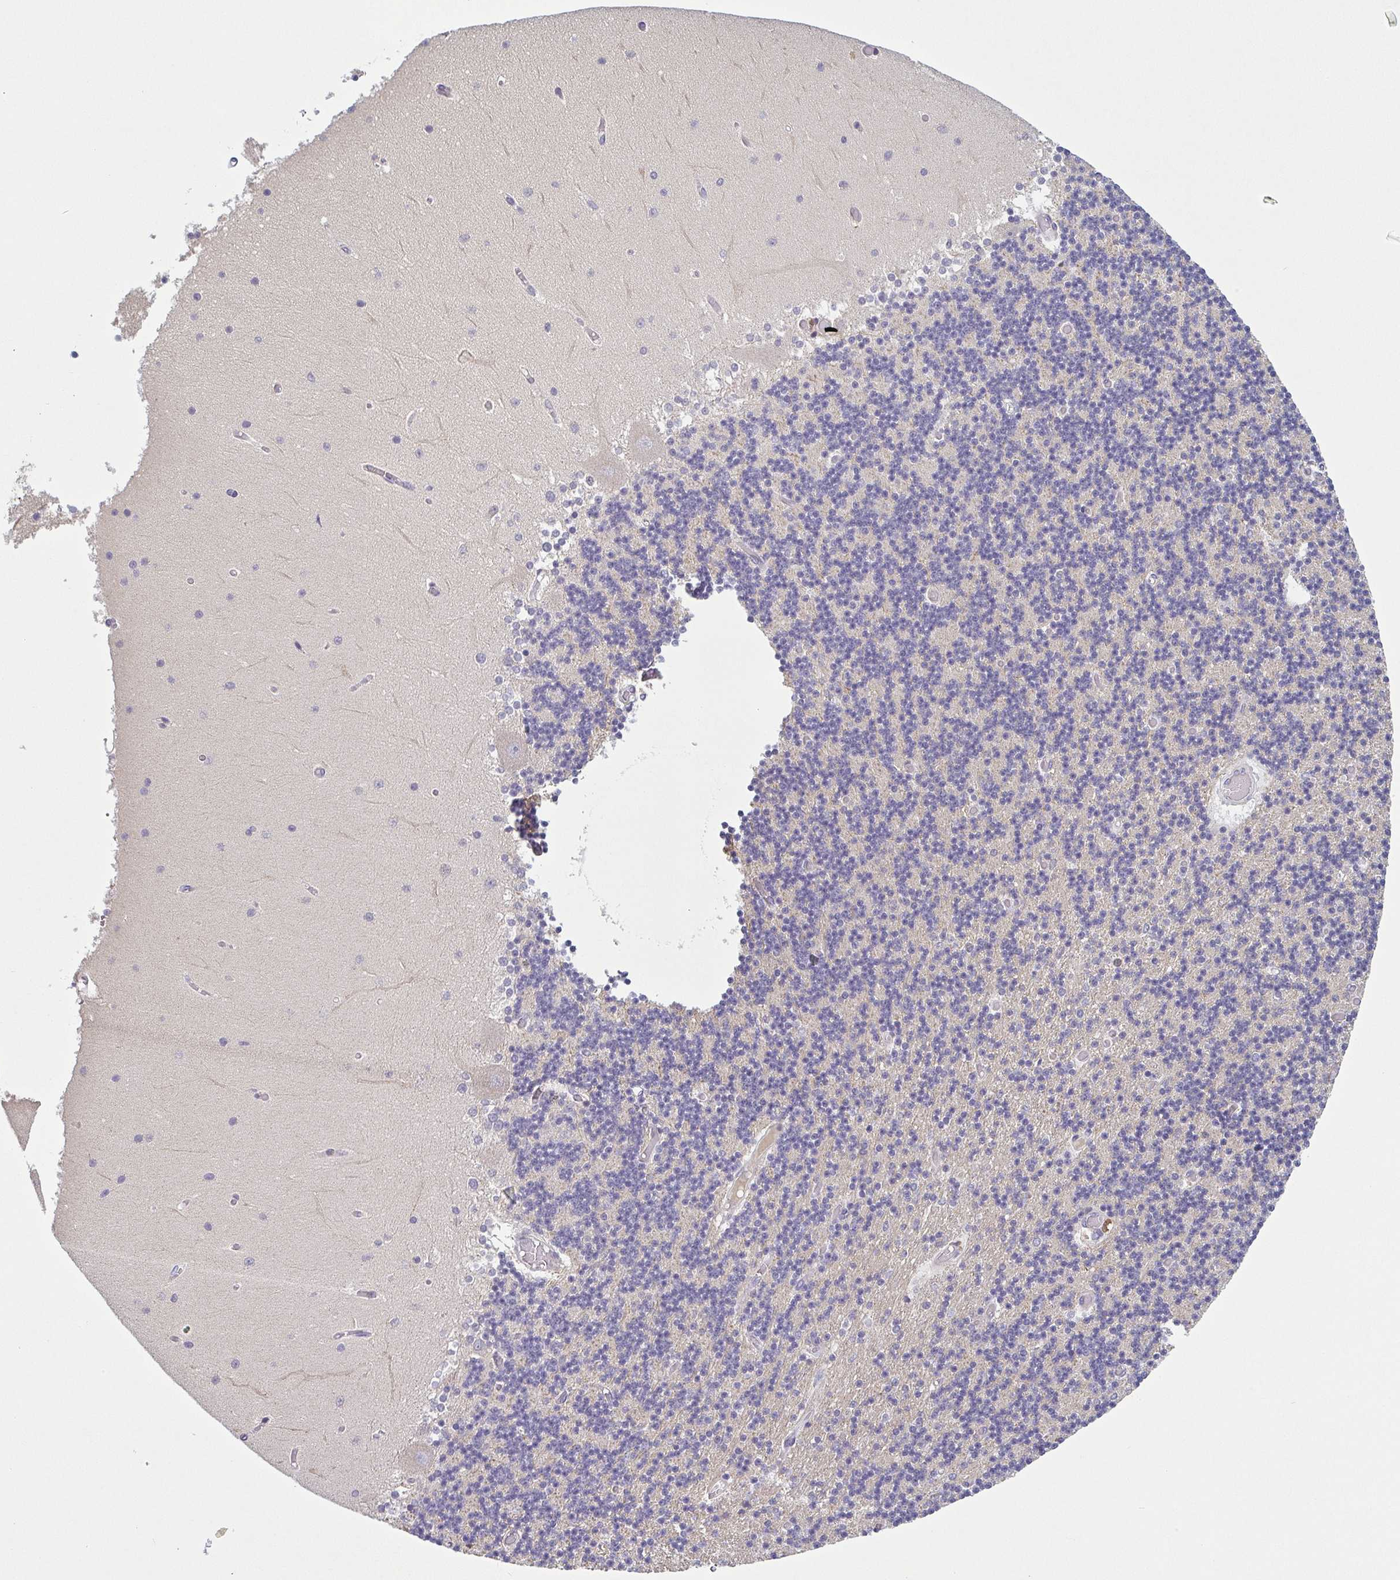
{"staining": {"intensity": "weak", "quantity": "<25%", "location": "cytoplasmic/membranous"}, "tissue": "cerebellum", "cell_type": "Cells in granular layer", "image_type": "normal", "snomed": [{"axis": "morphology", "description": "Normal tissue, NOS"}, {"axis": "topography", "description": "Cerebellum"}], "caption": "Immunohistochemistry of normal cerebellum reveals no expression in cells in granular layer.", "gene": "ECM1", "patient": {"sex": "female", "age": 28}}